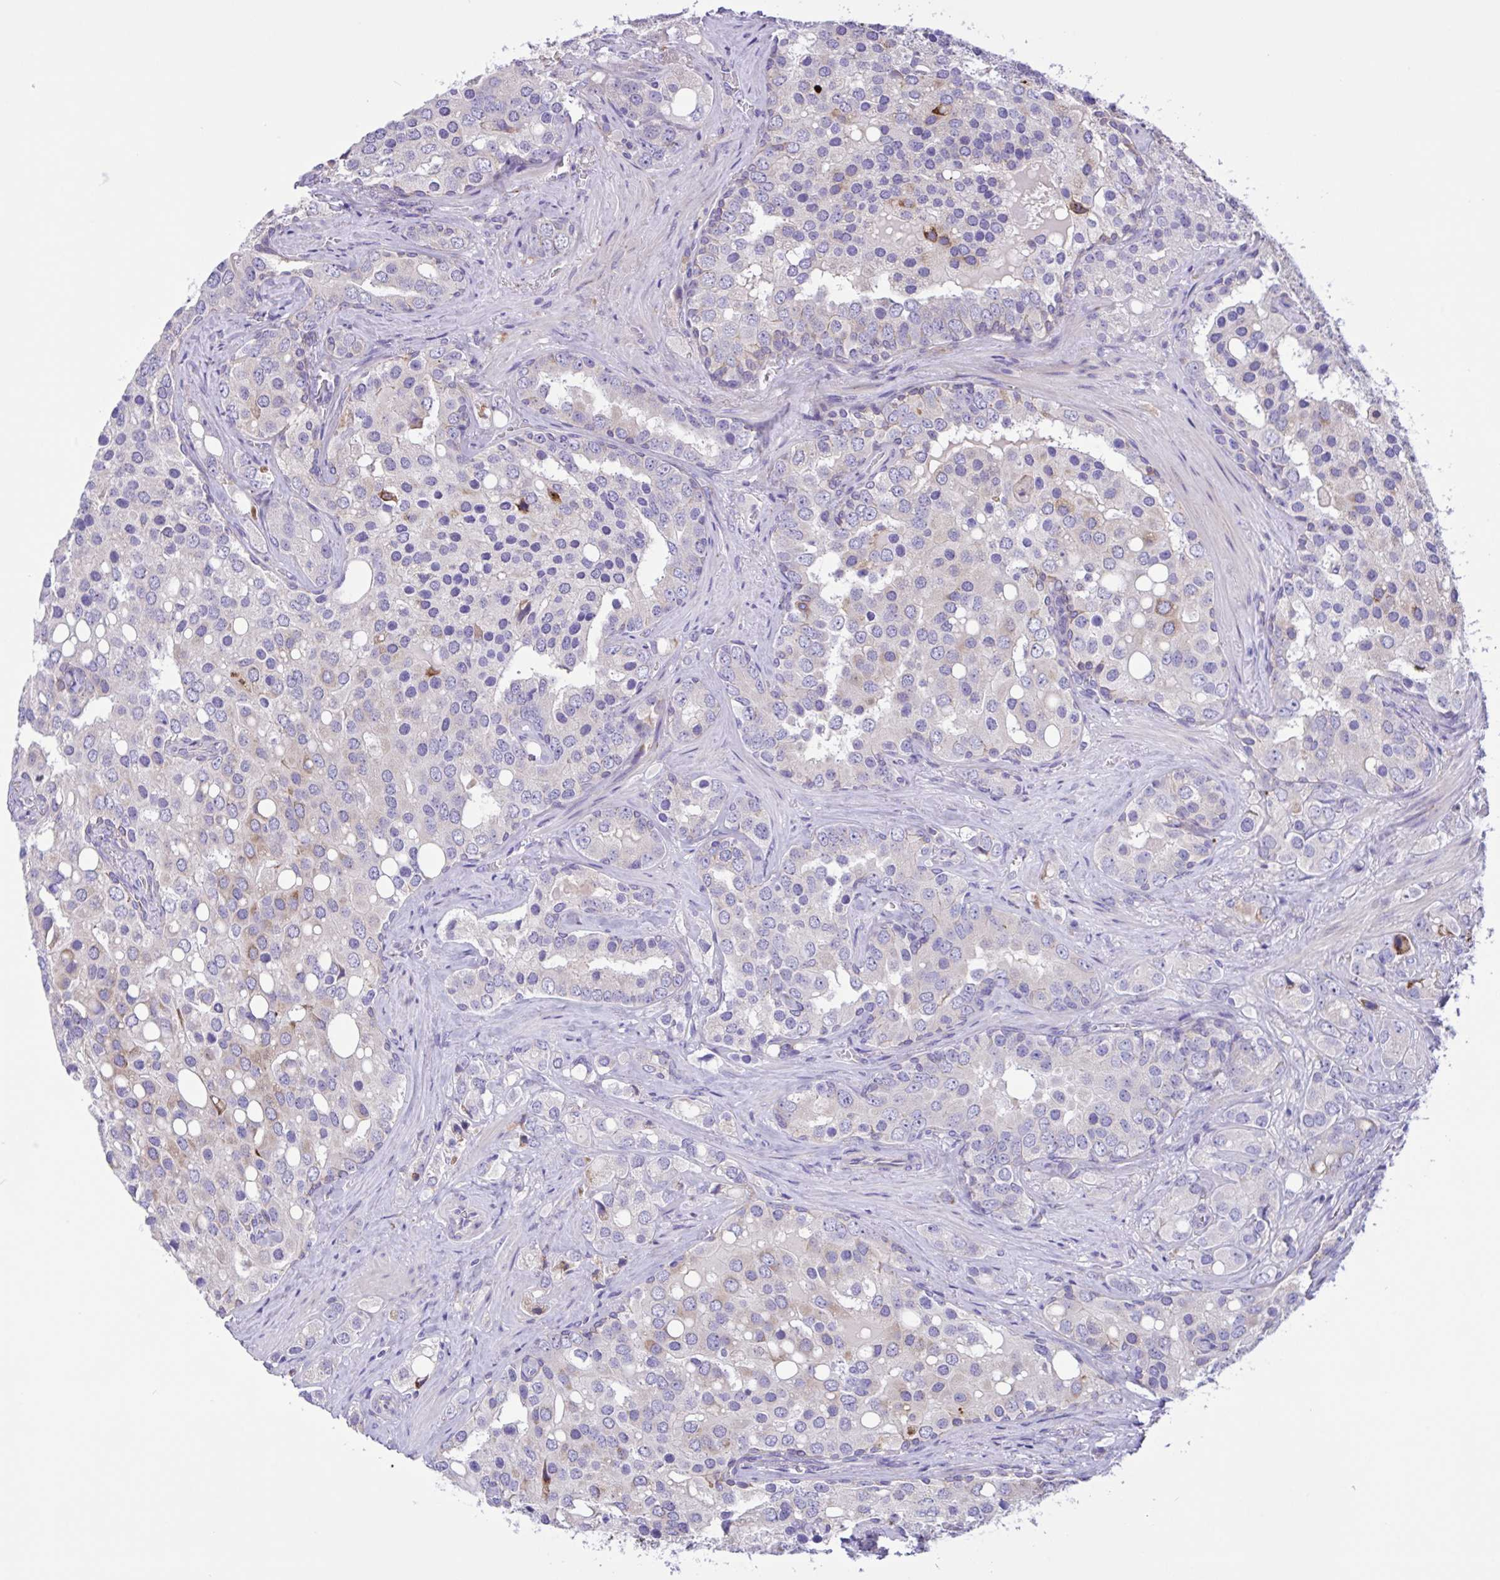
{"staining": {"intensity": "negative", "quantity": "none", "location": "none"}, "tissue": "prostate cancer", "cell_type": "Tumor cells", "image_type": "cancer", "snomed": [{"axis": "morphology", "description": "Adenocarcinoma, High grade"}, {"axis": "topography", "description": "Prostate"}], "caption": "High-grade adenocarcinoma (prostate) stained for a protein using IHC shows no staining tumor cells.", "gene": "DSC3", "patient": {"sex": "male", "age": 67}}